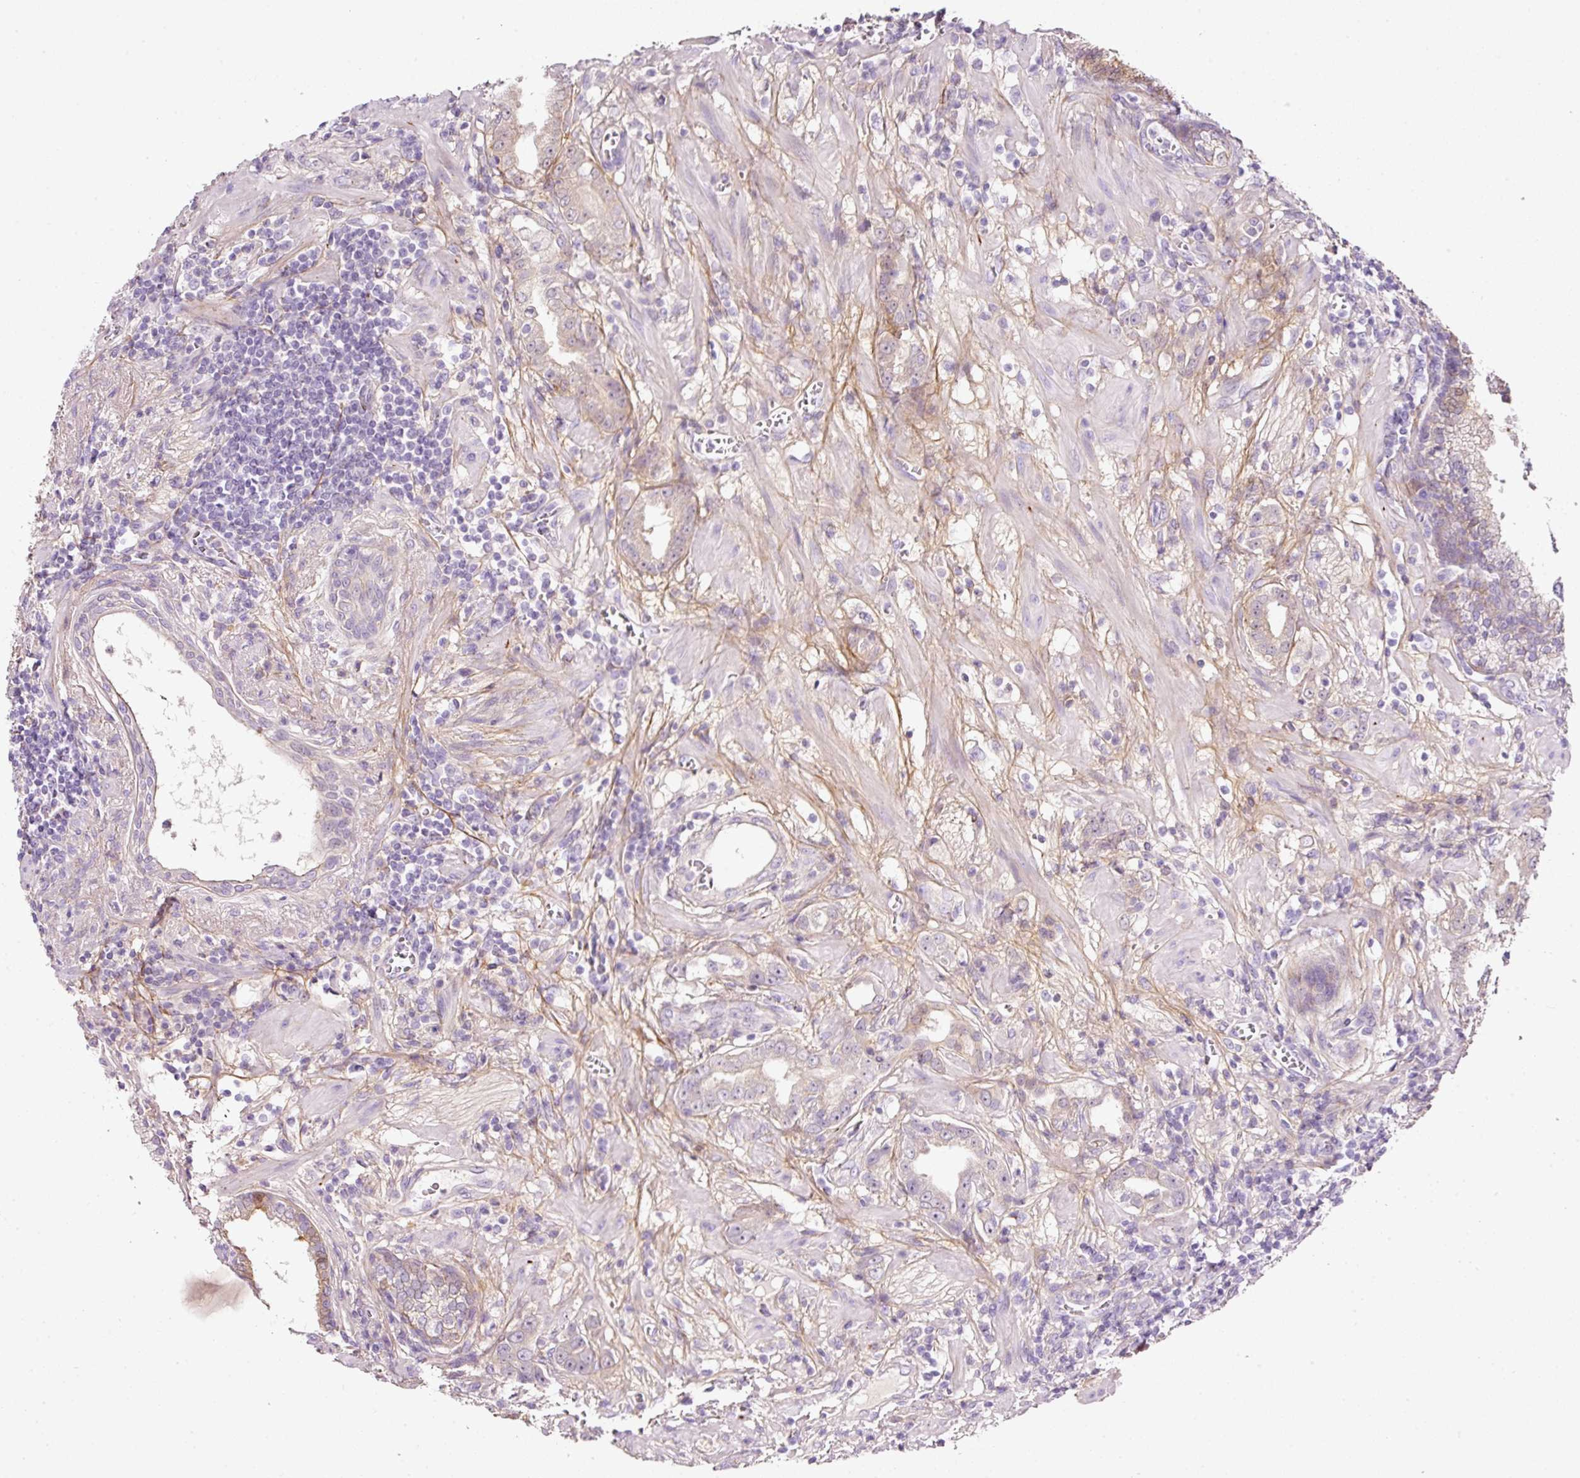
{"staining": {"intensity": "negative", "quantity": "none", "location": "none"}, "tissue": "prostate cancer", "cell_type": "Tumor cells", "image_type": "cancer", "snomed": [{"axis": "morphology", "description": "Adenocarcinoma, High grade"}, {"axis": "topography", "description": "Prostate"}], "caption": "There is no significant staining in tumor cells of prostate cancer (high-grade adenocarcinoma).", "gene": "SOS2", "patient": {"sex": "male", "age": 63}}